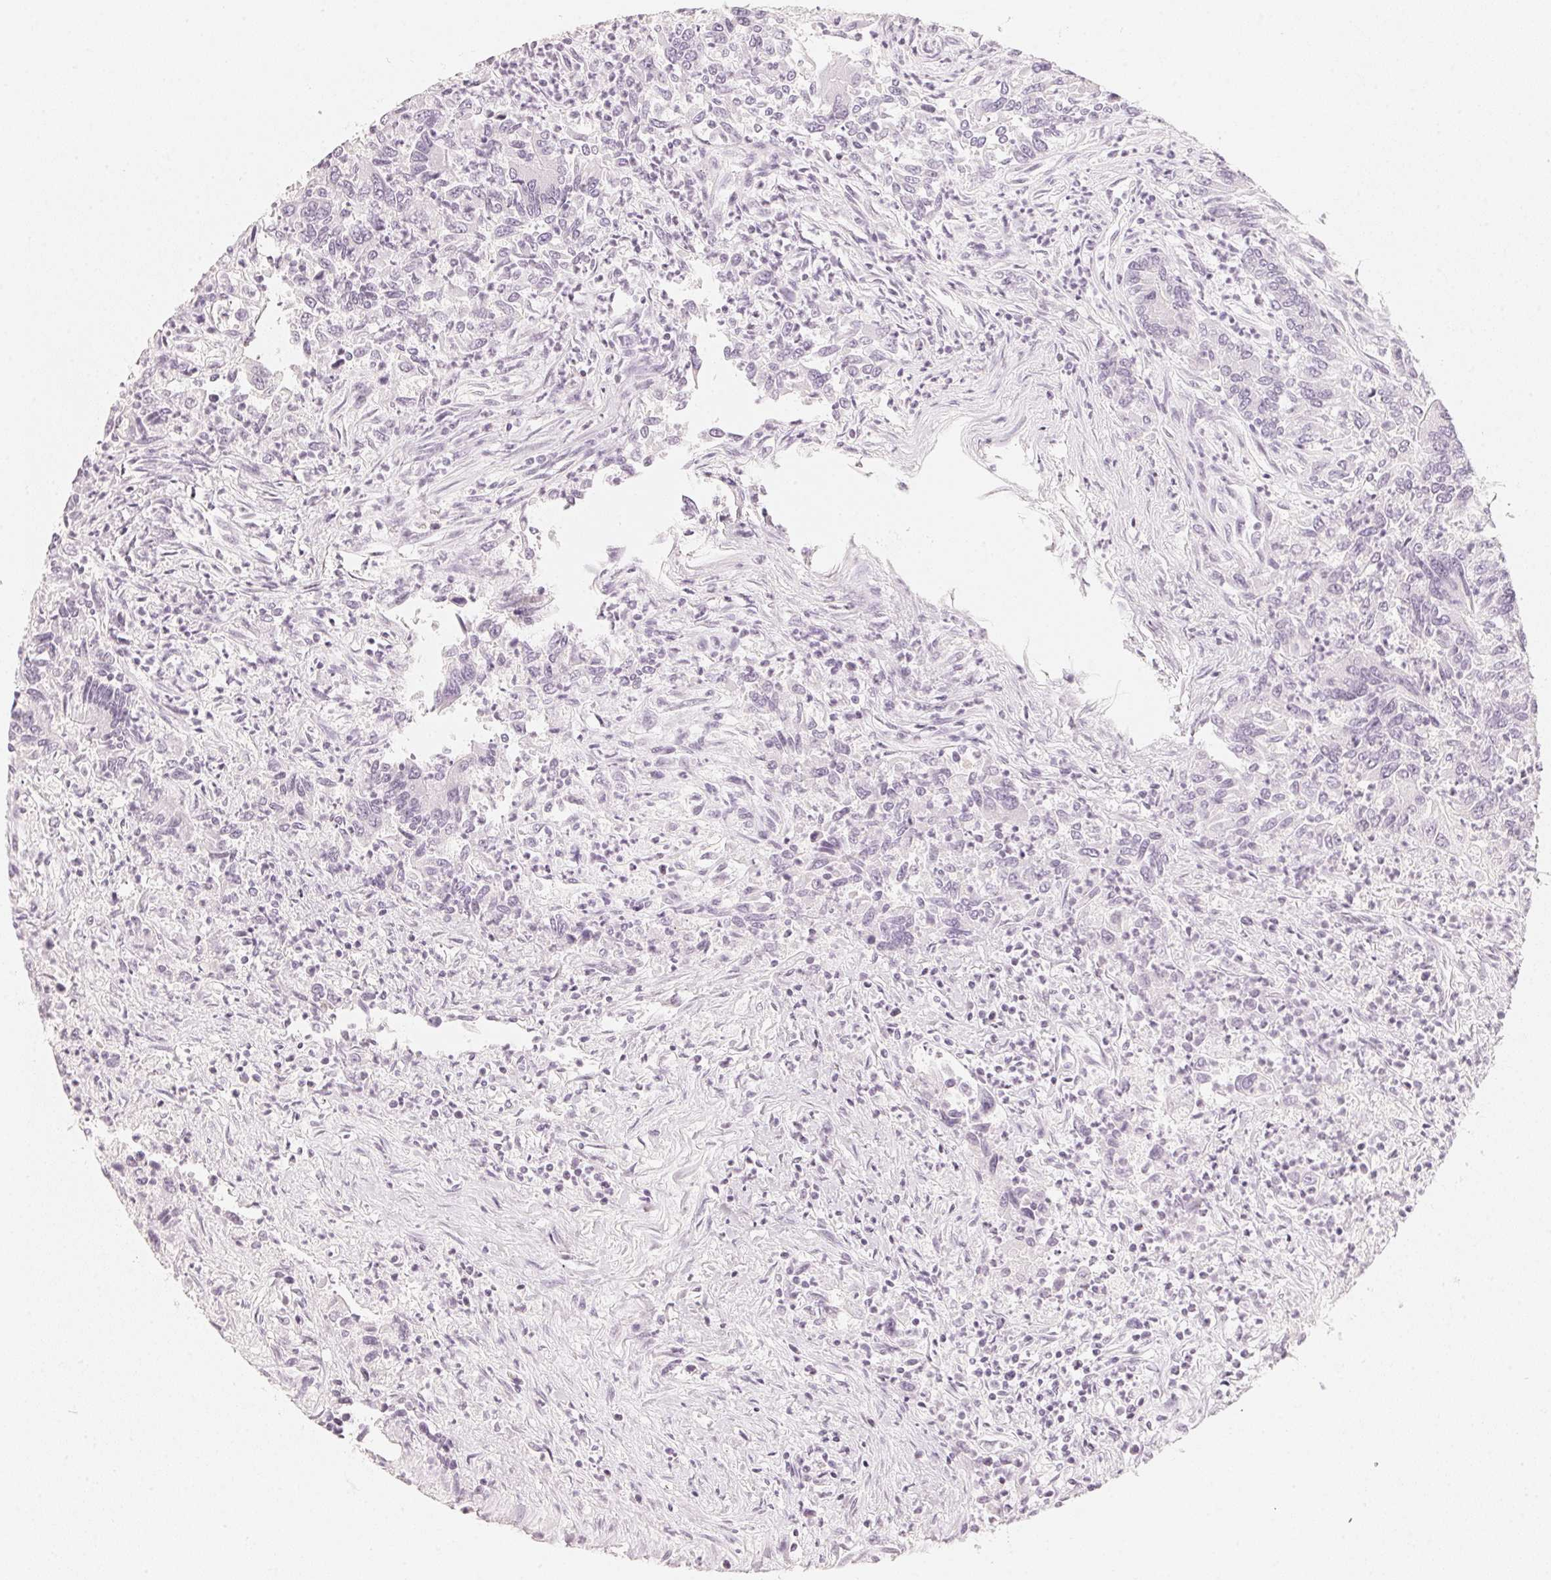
{"staining": {"intensity": "negative", "quantity": "none", "location": "none"}, "tissue": "colorectal cancer", "cell_type": "Tumor cells", "image_type": "cancer", "snomed": [{"axis": "morphology", "description": "Adenocarcinoma, NOS"}, {"axis": "topography", "description": "Colon"}], "caption": "High magnification brightfield microscopy of adenocarcinoma (colorectal) stained with DAB (3,3'-diaminobenzidine) (brown) and counterstained with hematoxylin (blue): tumor cells show no significant staining.", "gene": "SLC22A8", "patient": {"sex": "female", "age": 67}}